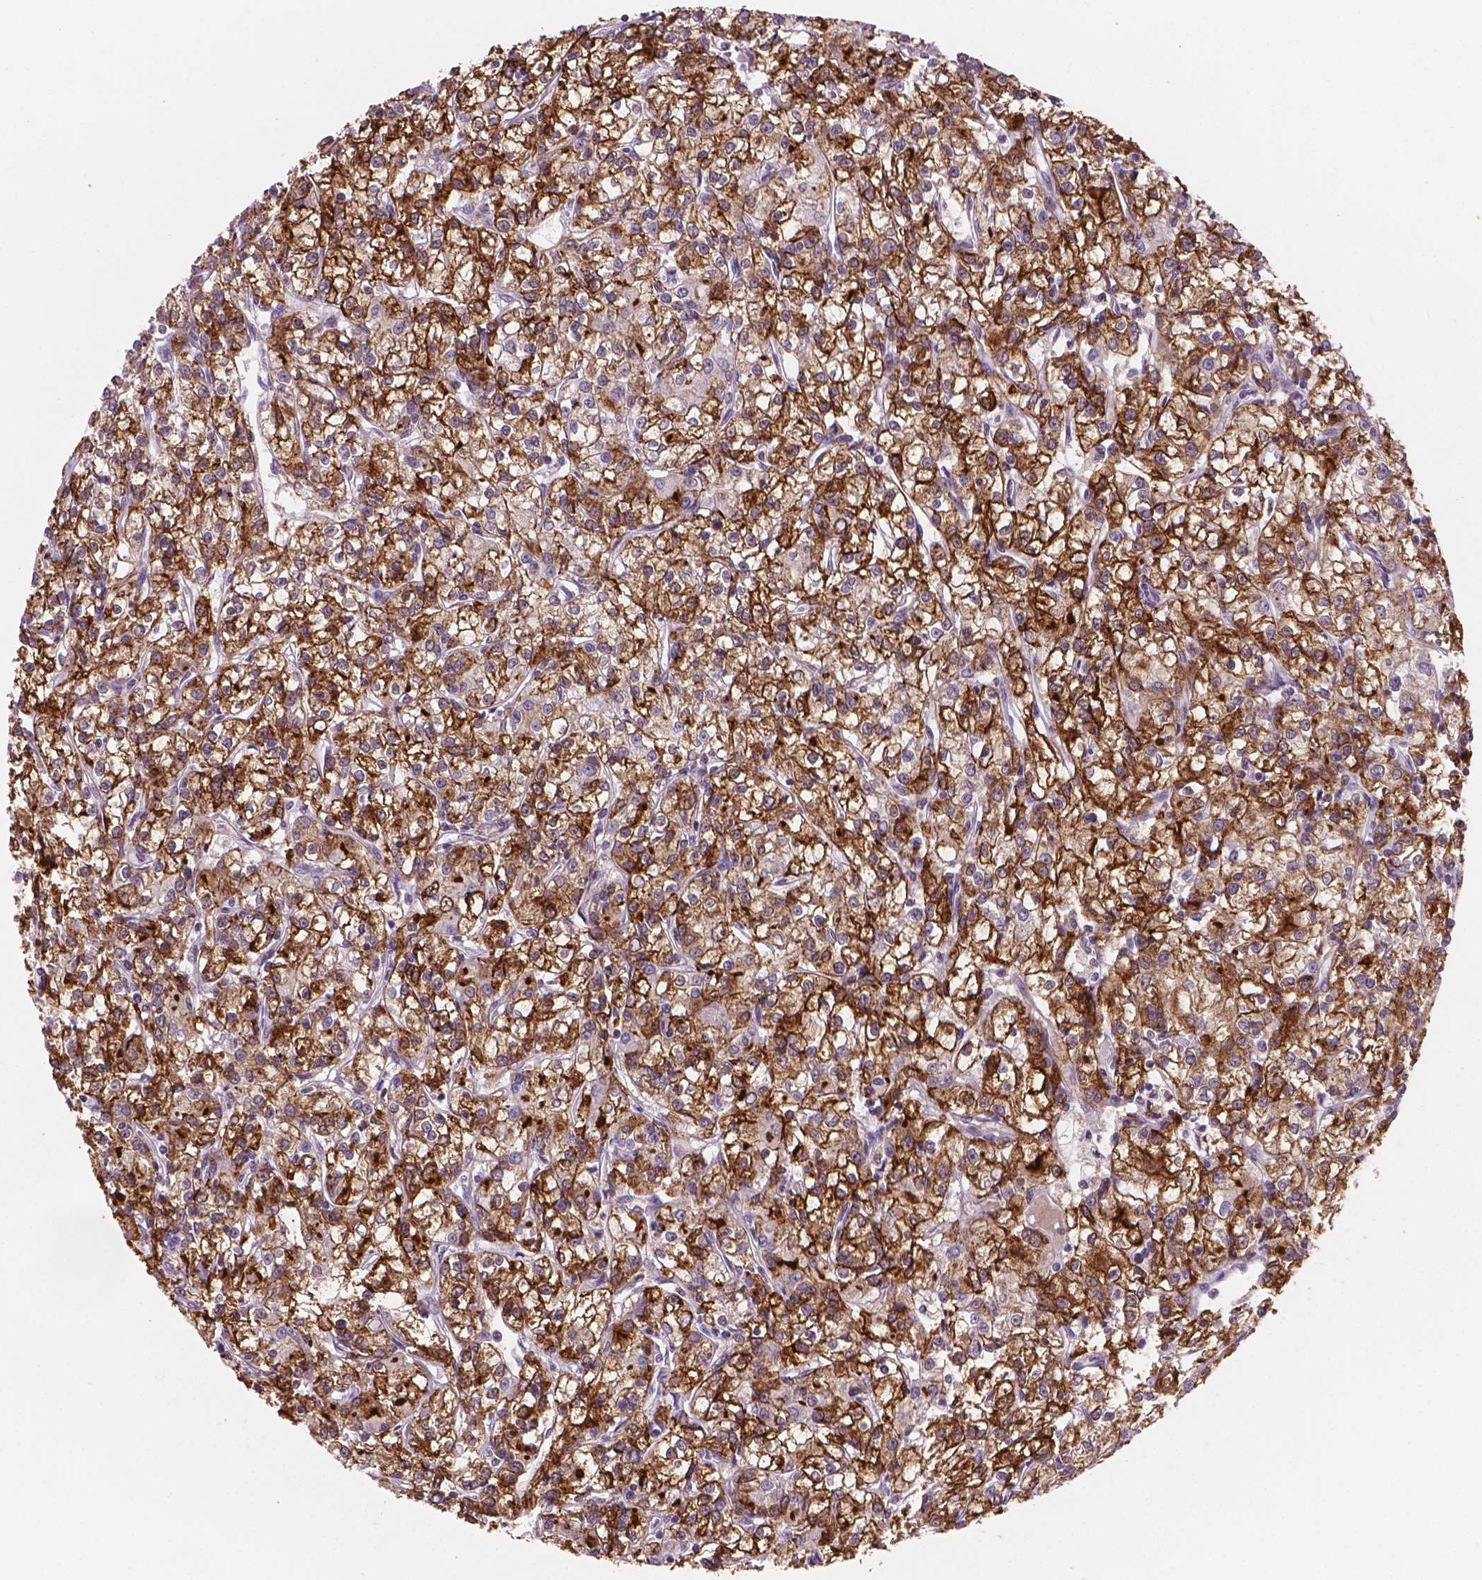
{"staining": {"intensity": "strong", "quantity": ">75%", "location": "cytoplasmic/membranous"}, "tissue": "renal cancer", "cell_type": "Tumor cells", "image_type": "cancer", "snomed": [{"axis": "morphology", "description": "Adenocarcinoma, NOS"}, {"axis": "topography", "description": "Kidney"}], "caption": "Renal cancer (adenocarcinoma) stained with a protein marker displays strong staining in tumor cells.", "gene": "MUC1", "patient": {"sex": "female", "age": 59}}